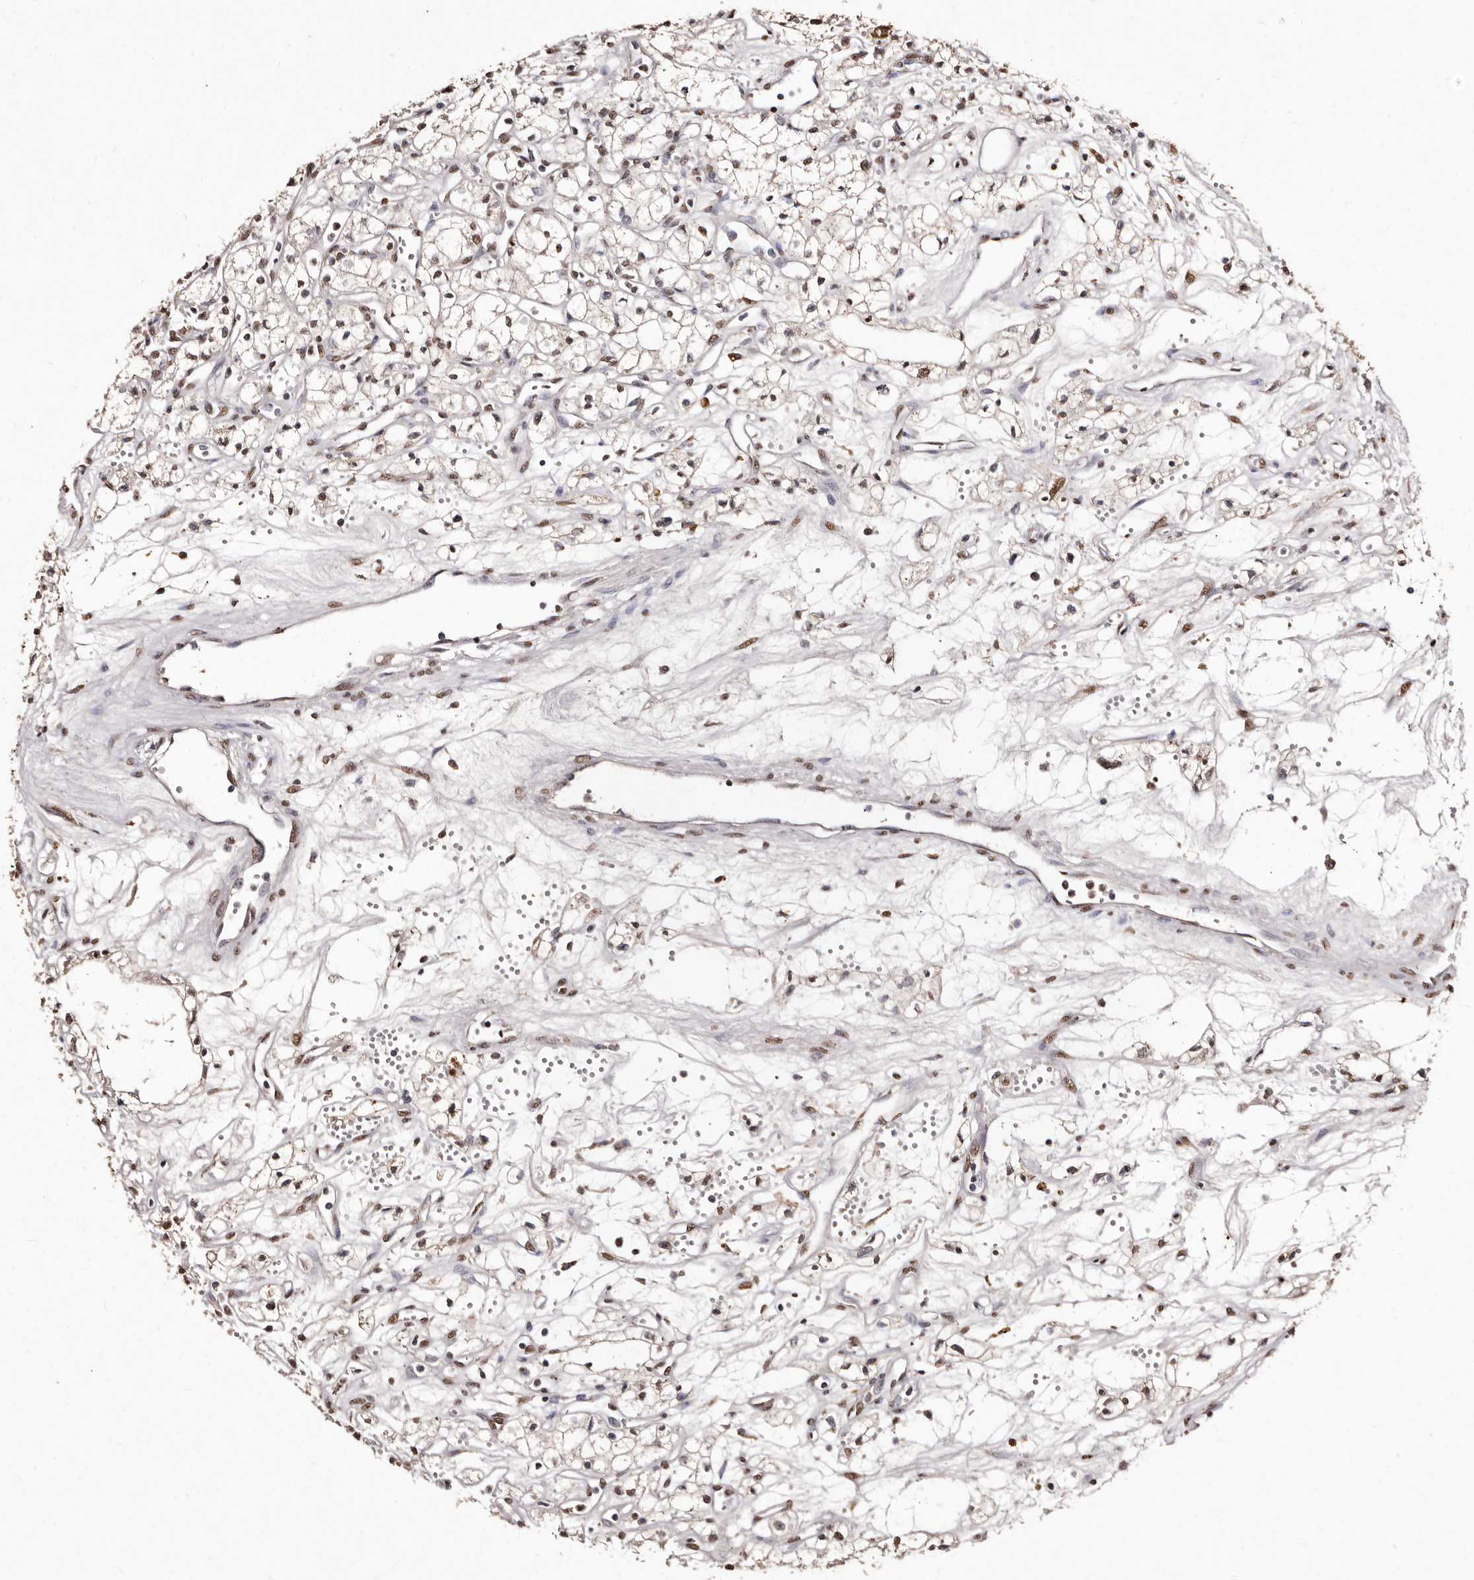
{"staining": {"intensity": "moderate", "quantity": ">75%", "location": "nuclear"}, "tissue": "renal cancer", "cell_type": "Tumor cells", "image_type": "cancer", "snomed": [{"axis": "morphology", "description": "Adenocarcinoma, NOS"}, {"axis": "topography", "description": "Kidney"}], "caption": "IHC of renal cancer (adenocarcinoma) displays medium levels of moderate nuclear positivity in approximately >75% of tumor cells.", "gene": "ERBB4", "patient": {"sex": "male", "age": 59}}